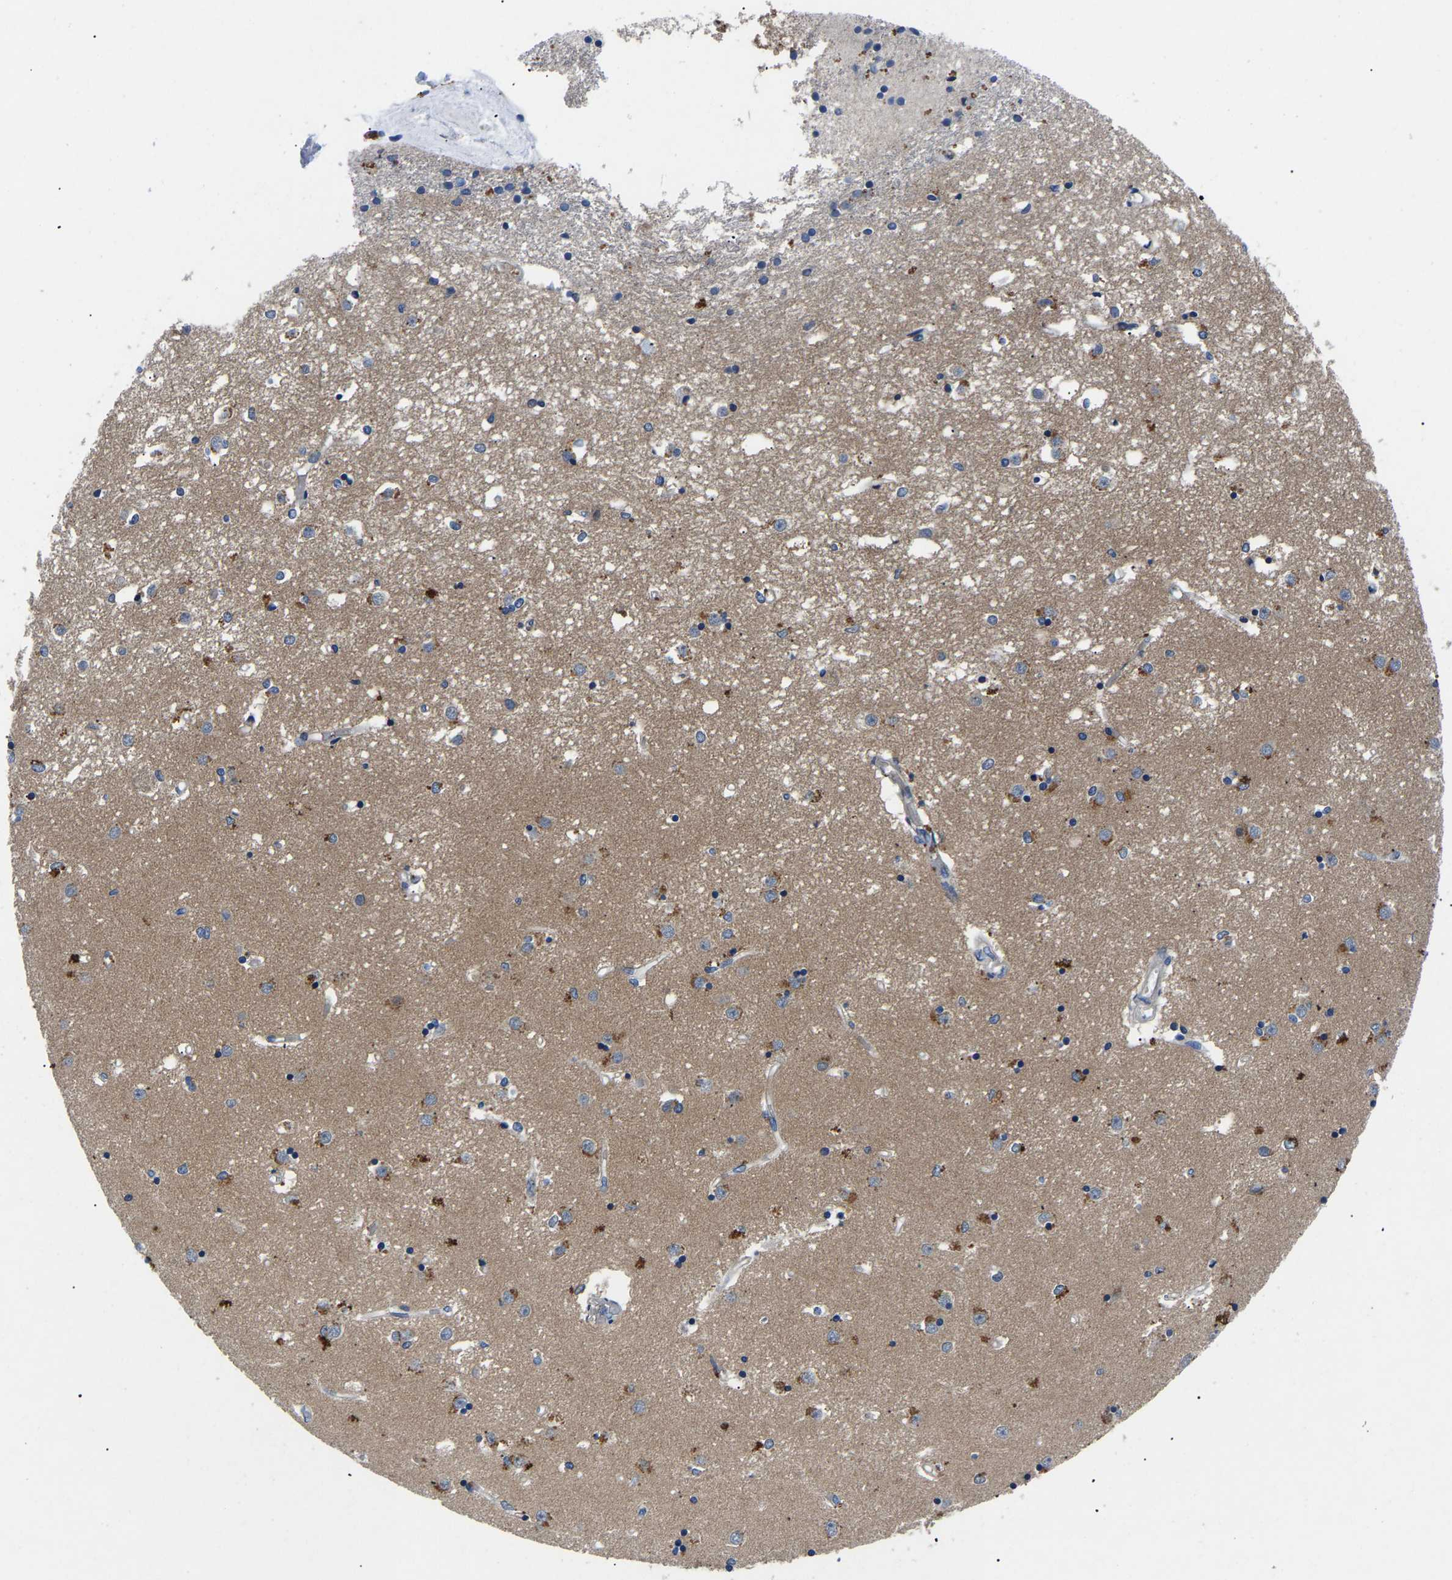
{"staining": {"intensity": "moderate", "quantity": "25%-75%", "location": "cytoplasmic/membranous"}, "tissue": "caudate", "cell_type": "Glial cells", "image_type": "normal", "snomed": [{"axis": "morphology", "description": "Normal tissue, NOS"}, {"axis": "topography", "description": "Lateral ventricle wall"}], "caption": "Protein analysis of normal caudate reveals moderate cytoplasmic/membranous positivity in approximately 25%-75% of glial cells.", "gene": "TOR1B", "patient": {"sex": "male", "age": 45}}